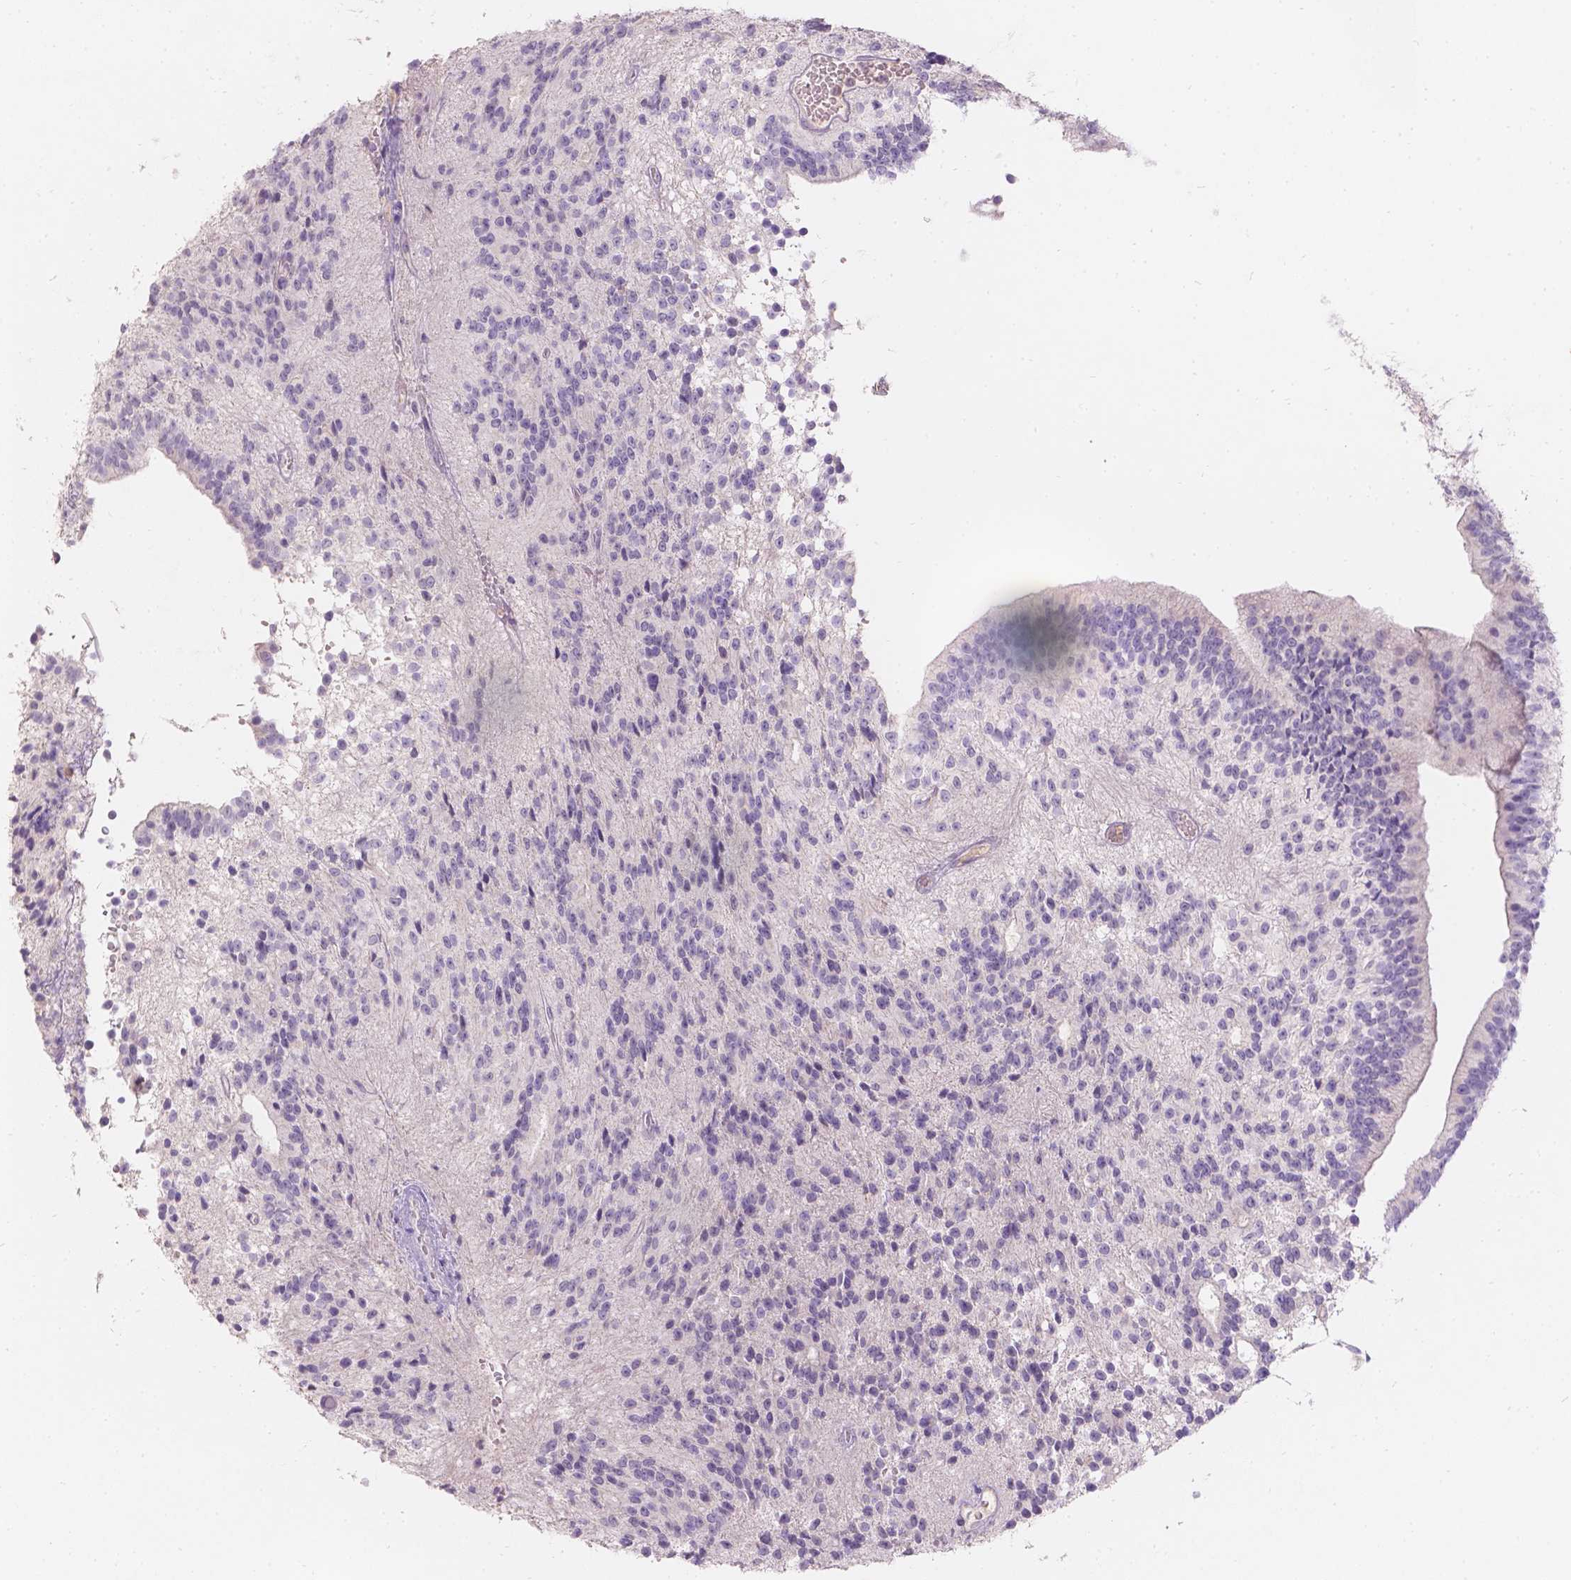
{"staining": {"intensity": "negative", "quantity": "none", "location": "none"}, "tissue": "glioma", "cell_type": "Tumor cells", "image_type": "cancer", "snomed": [{"axis": "morphology", "description": "Glioma, malignant, Low grade"}, {"axis": "topography", "description": "Brain"}], "caption": "This is a micrograph of immunohistochemistry (IHC) staining of low-grade glioma (malignant), which shows no positivity in tumor cells.", "gene": "DCAF4L1", "patient": {"sex": "male", "age": 31}}